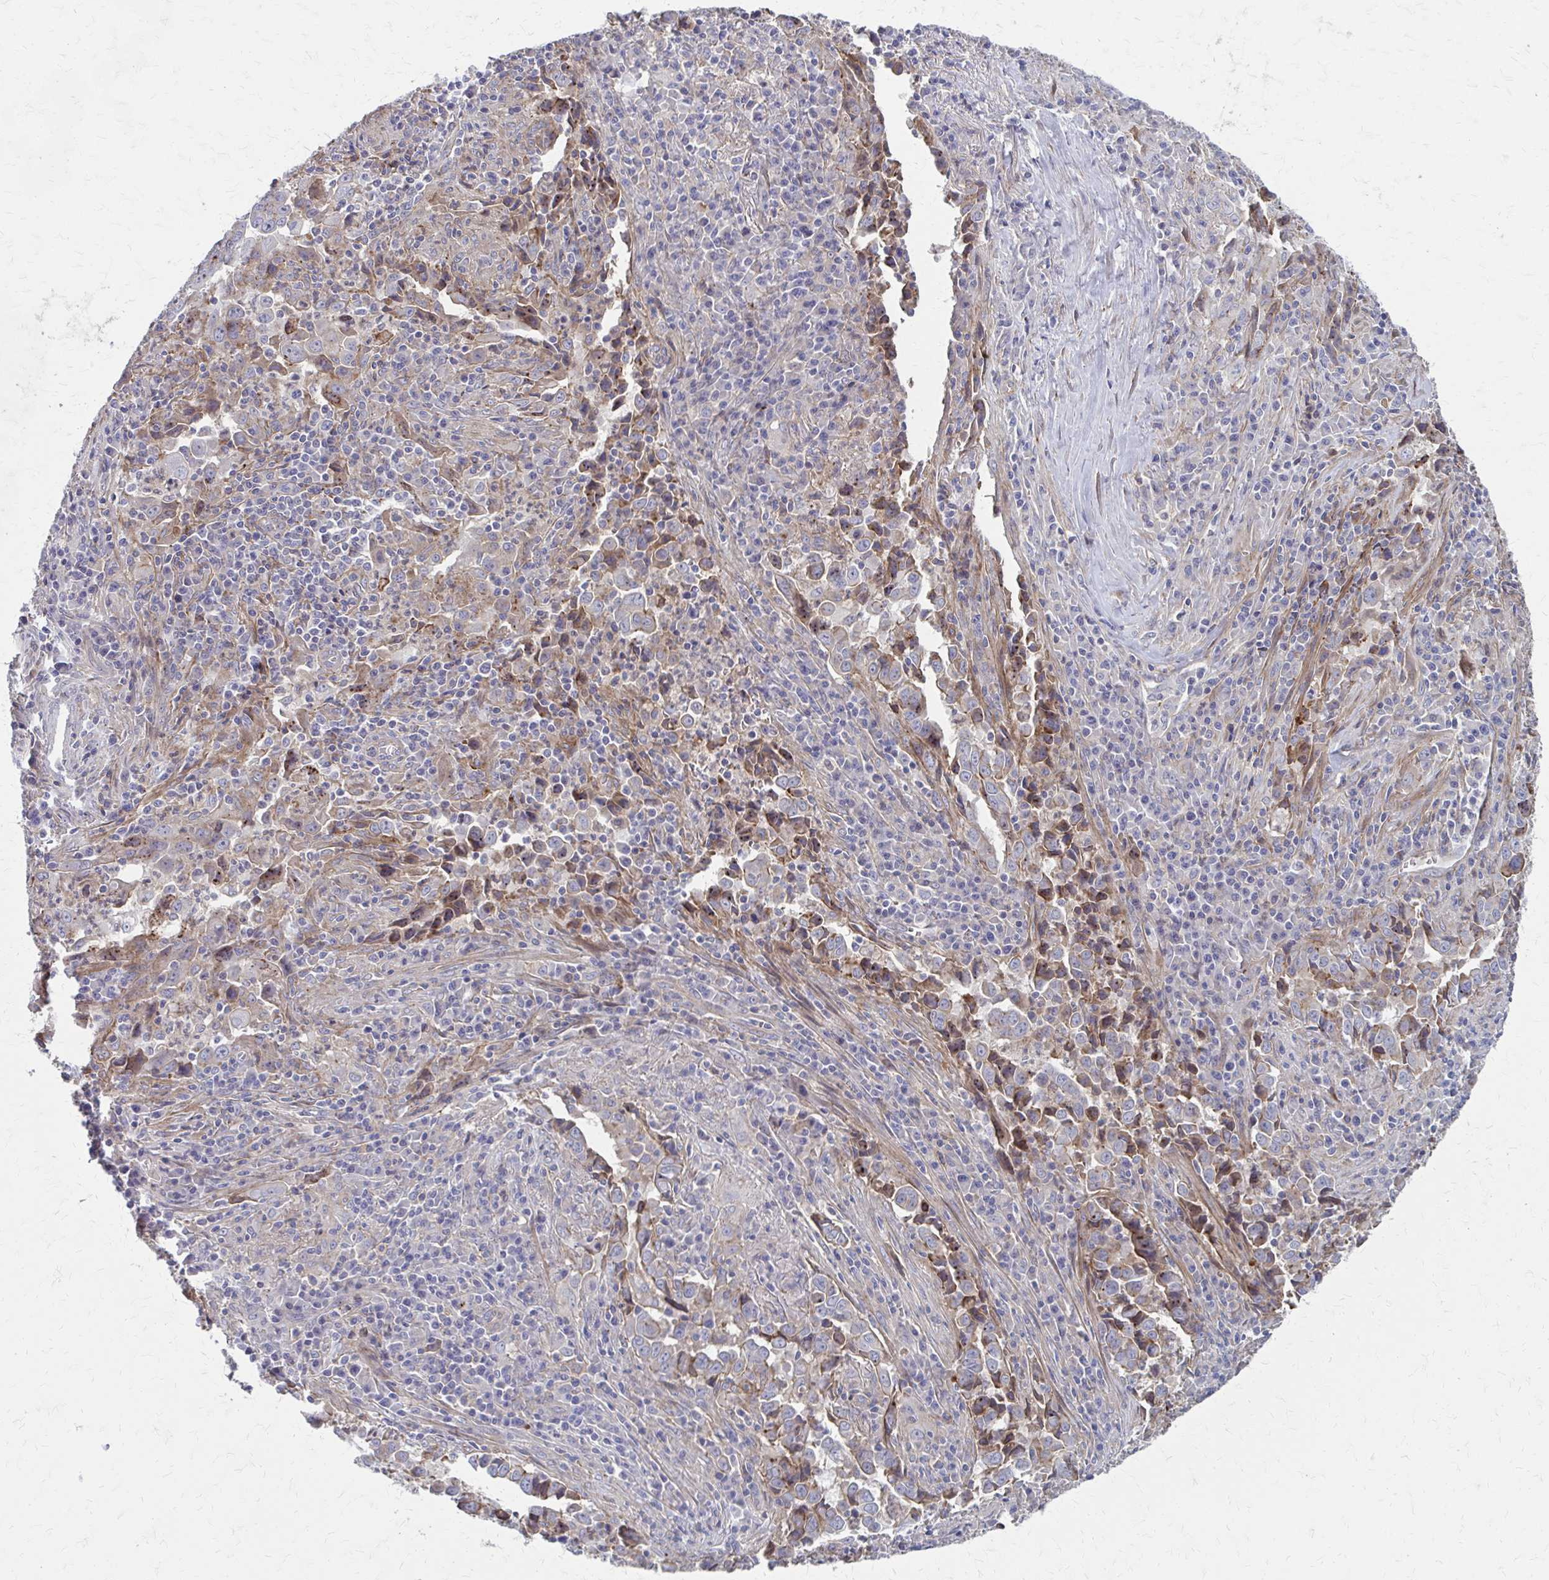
{"staining": {"intensity": "weak", "quantity": "<25%", "location": "cytoplasmic/membranous"}, "tissue": "lung cancer", "cell_type": "Tumor cells", "image_type": "cancer", "snomed": [{"axis": "morphology", "description": "Adenocarcinoma, NOS"}, {"axis": "topography", "description": "Lung"}], "caption": "Tumor cells are negative for protein expression in human lung adenocarcinoma.", "gene": "MMP14", "patient": {"sex": "male", "age": 67}}